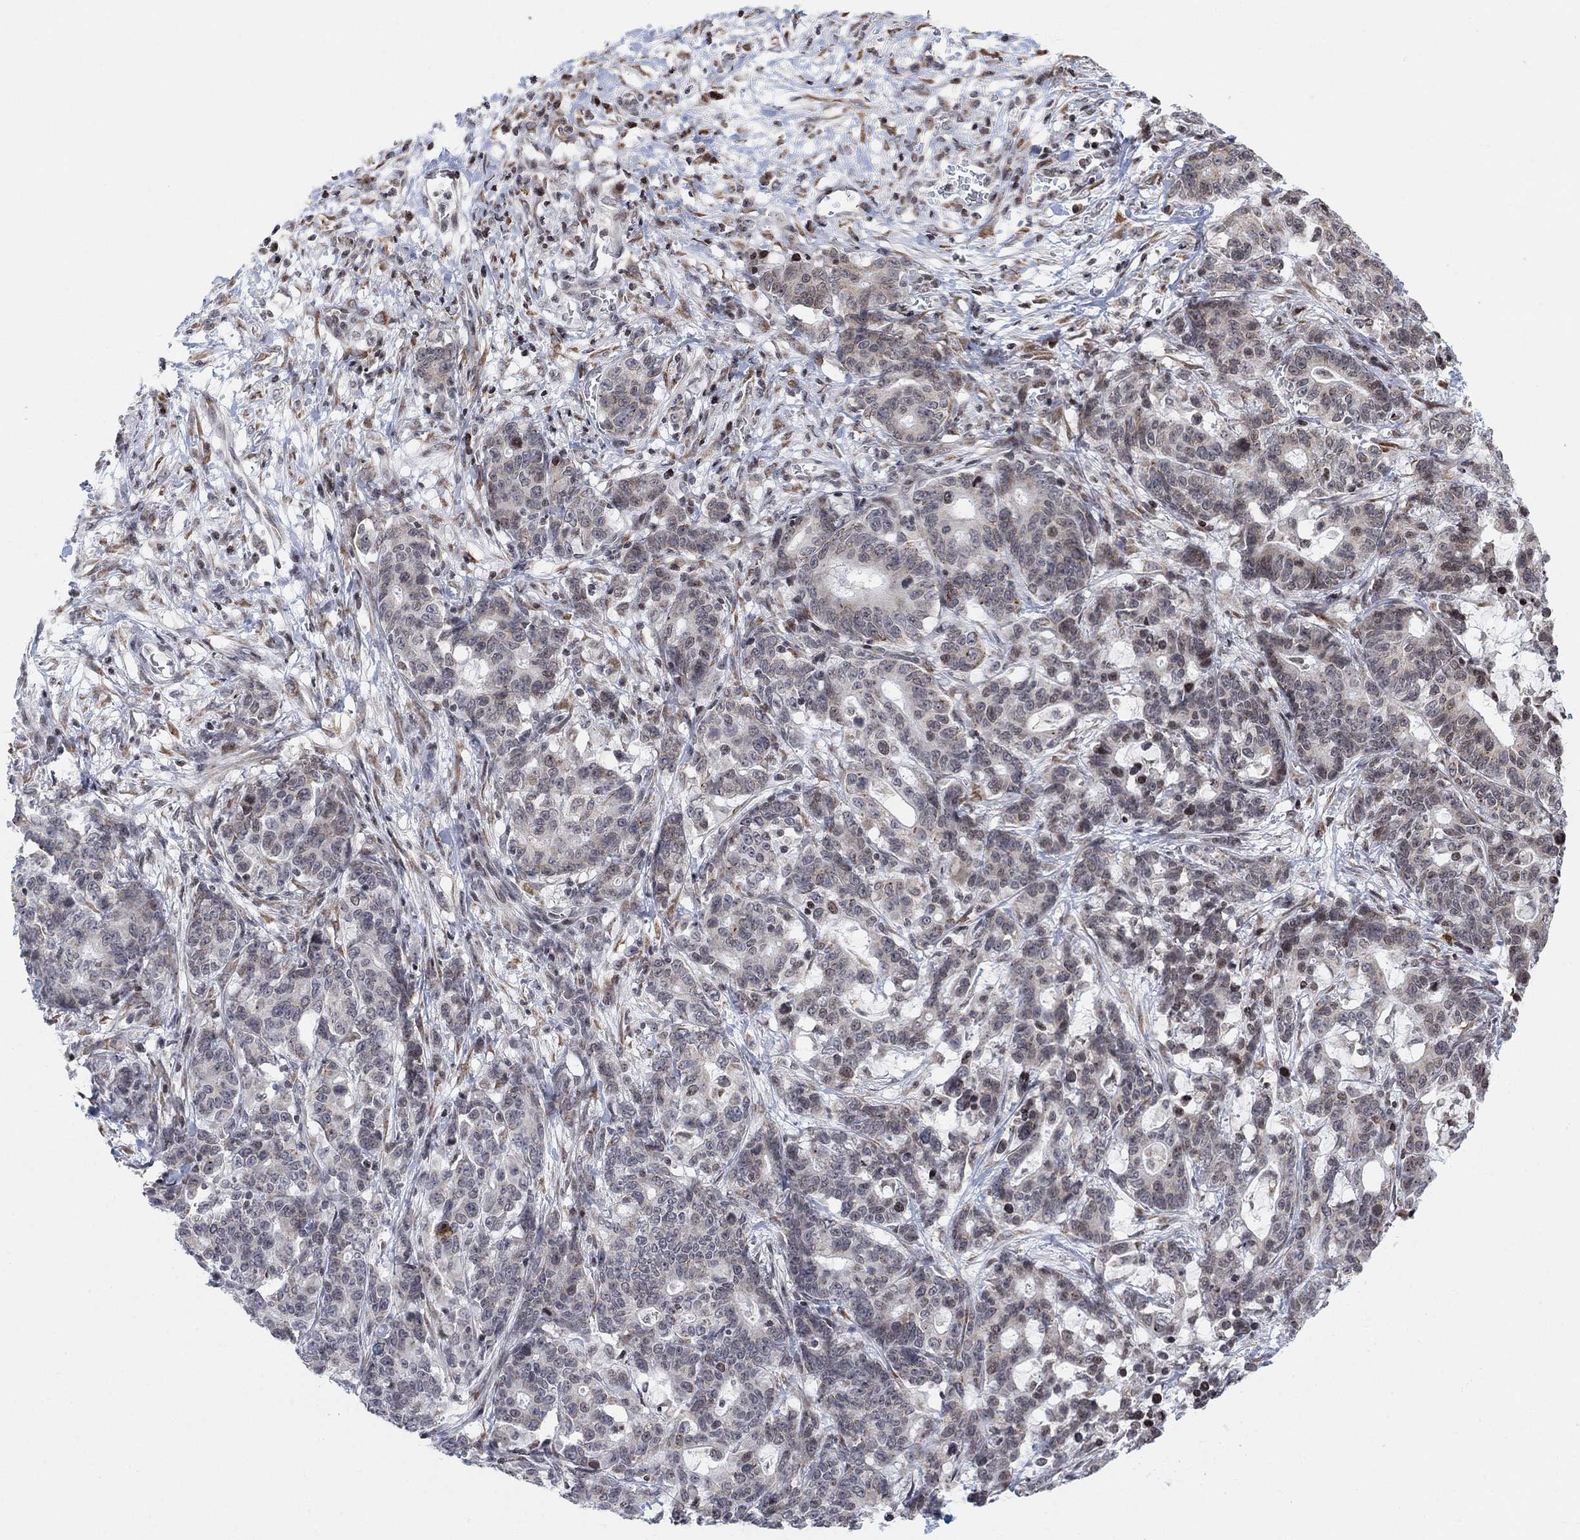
{"staining": {"intensity": "weak", "quantity": "<25%", "location": "cytoplasmic/membranous"}, "tissue": "stomach cancer", "cell_type": "Tumor cells", "image_type": "cancer", "snomed": [{"axis": "morphology", "description": "Normal tissue, NOS"}, {"axis": "morphology", "description": "Adenocarcinoma, NOS"}, {"axis": "topography", "description": "Stomach"}], "caption": "An IHC micrograph of stomach adenocarcinoma is shown. There is no staining in tumor cells of stomach adenocarcinoma.", "gene": "ABHD14A", "patient": {"sex": "female", "age": 64}}